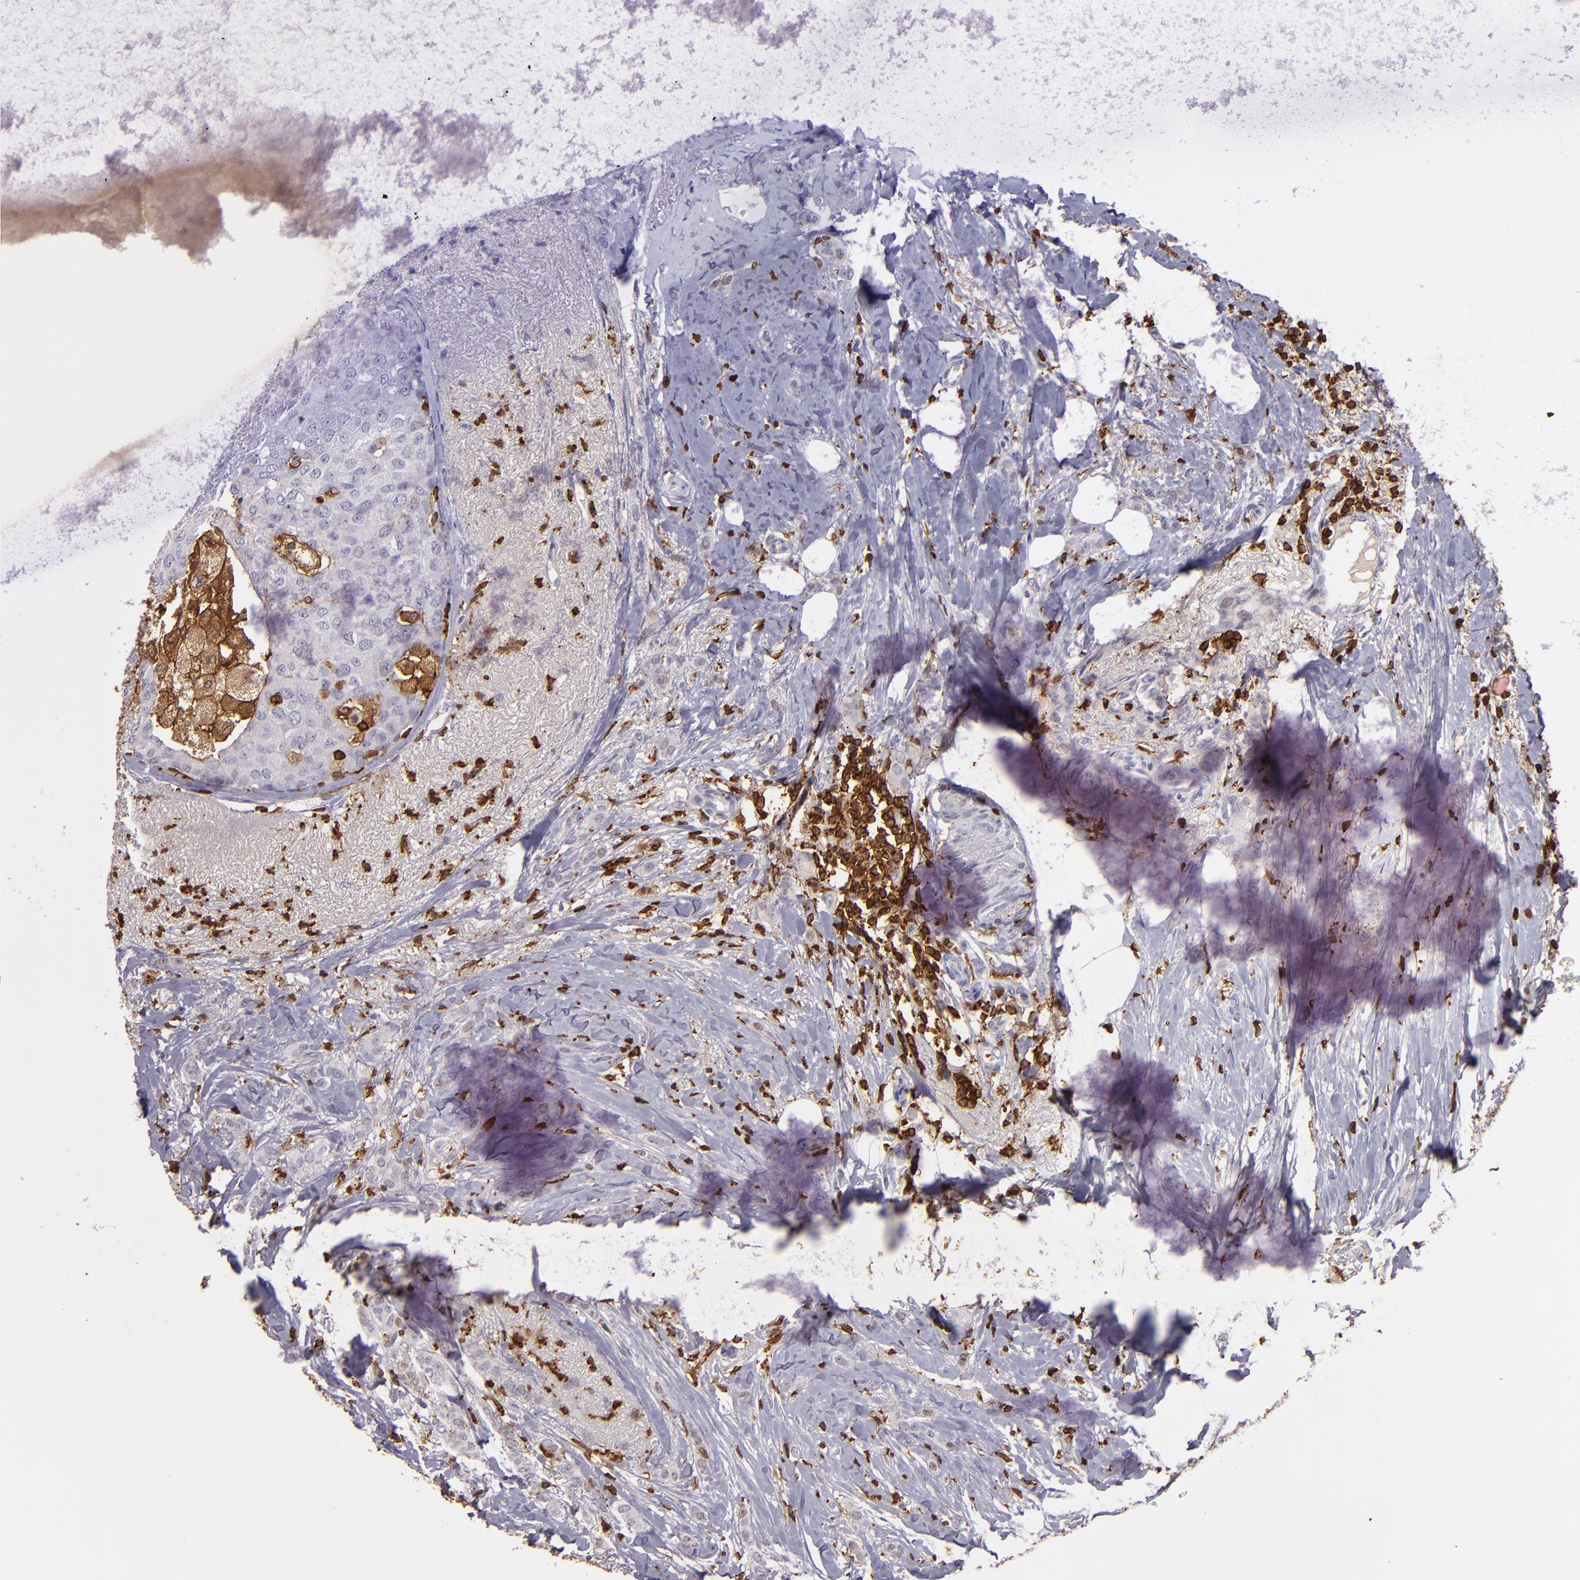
{"staining": {"intensity": "weak", "quantity": "<25%", "location": "nuclear"}, "tissue": "breast cancer", "cell_type": "Tumor cells", "image_type": "cancer", "snomed": [{"axis": "morphology", "description": "Lobular carcinoma"}, {"axis": "topography", "description": "Breast"}], "caption": "DAB immunohistochemical staining of breast lobular carcinoma demonstrates no significant positivity in tumor cells.", "gene": "WAS", "patient": {"sex": "female", "age": 55}}